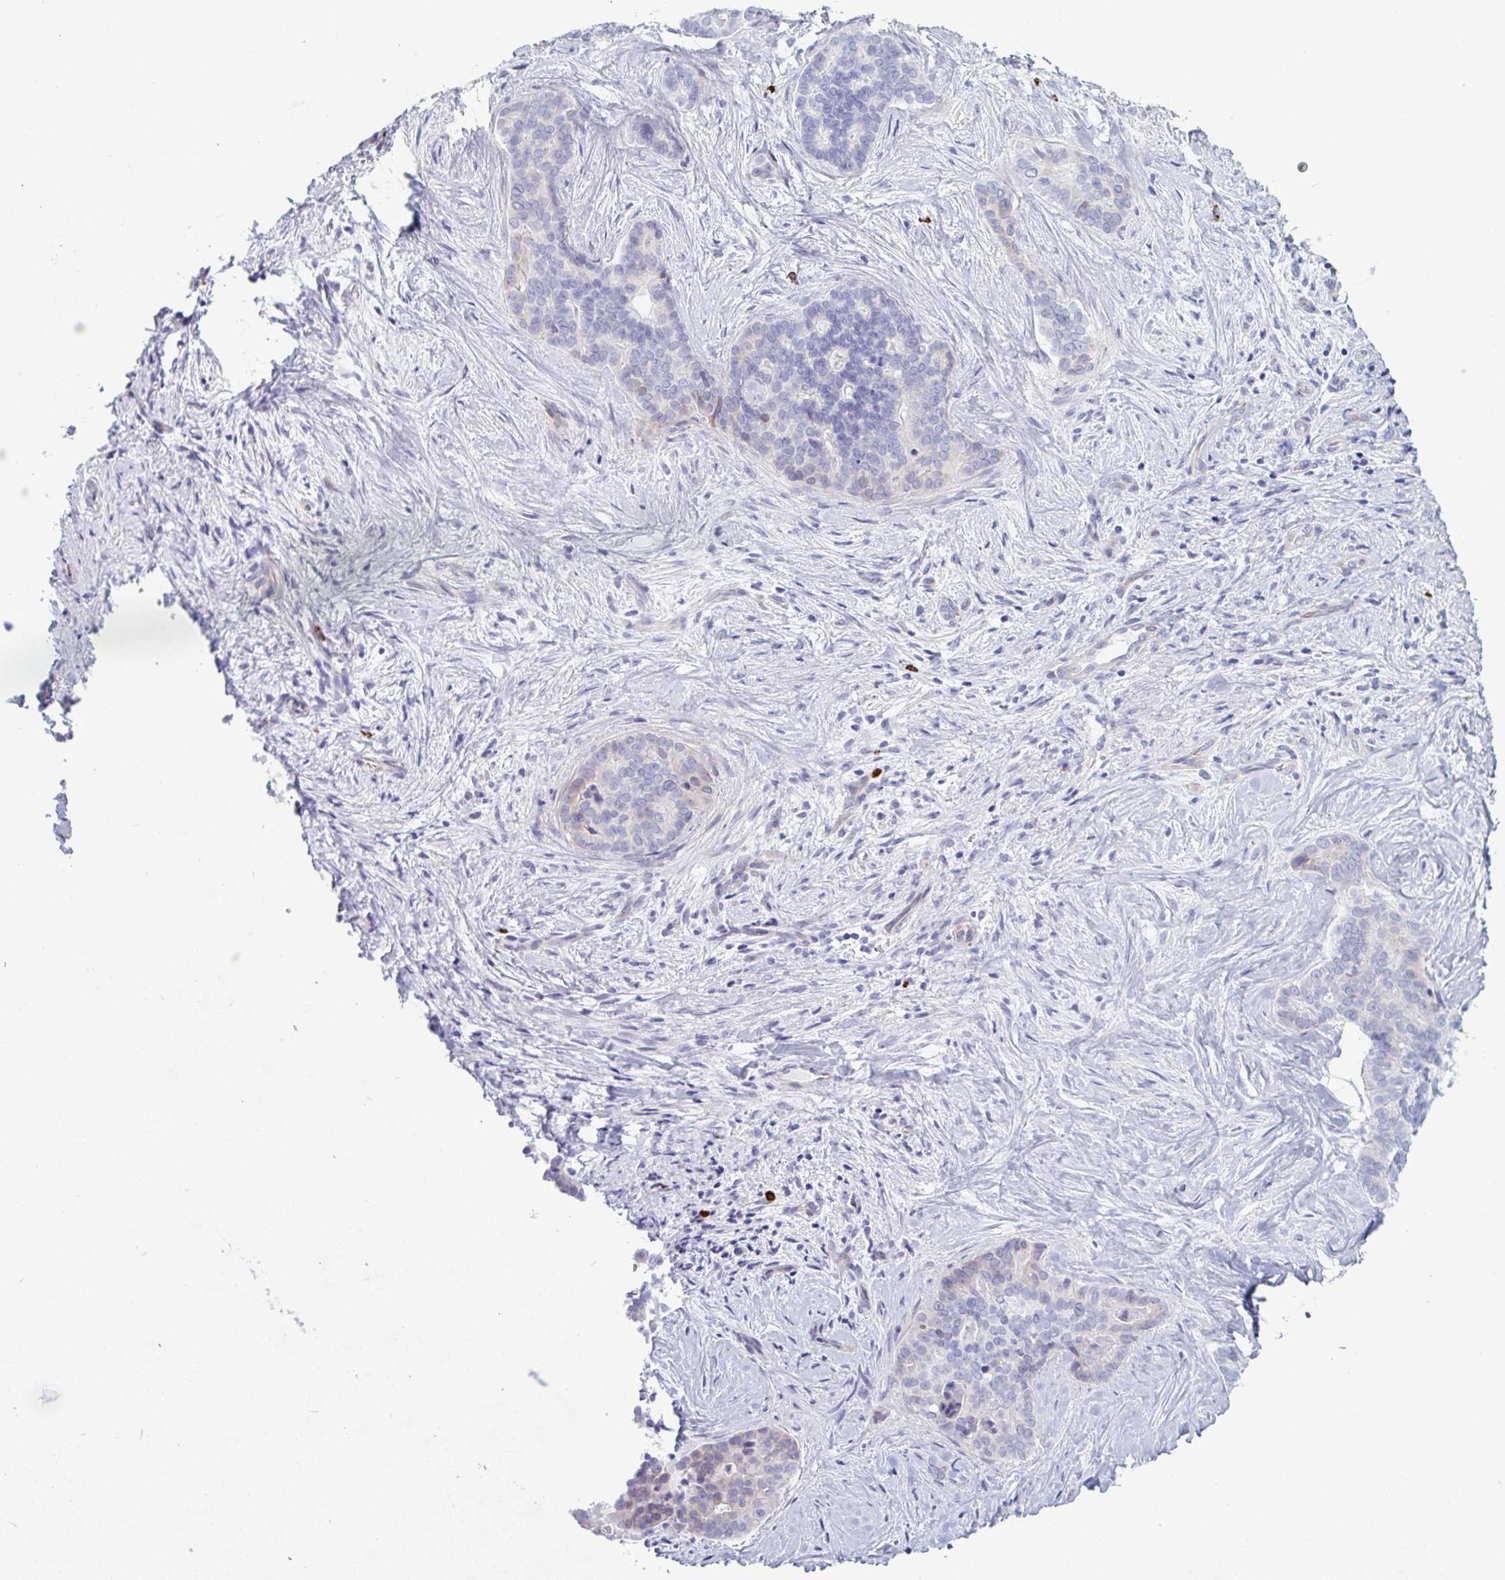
{"staining": {"intensity": "negative", "quantity": "none", "location": "none"}, "tissue": "liver cancer", "cell_type": "Tumor cells", "image_type": "cancer", "snomed": [{"axis": "morphology", "description": "Cholangiocarcinoma"}, {"axis": "topography", "description": "Liver"}], "caption": "The histopathology image demonstrates no staining of tumor cells in liver cancer (cholangiocarcinoma).", "gene": "ZNF684", "patient": {"sex": "female", "age": 64}}